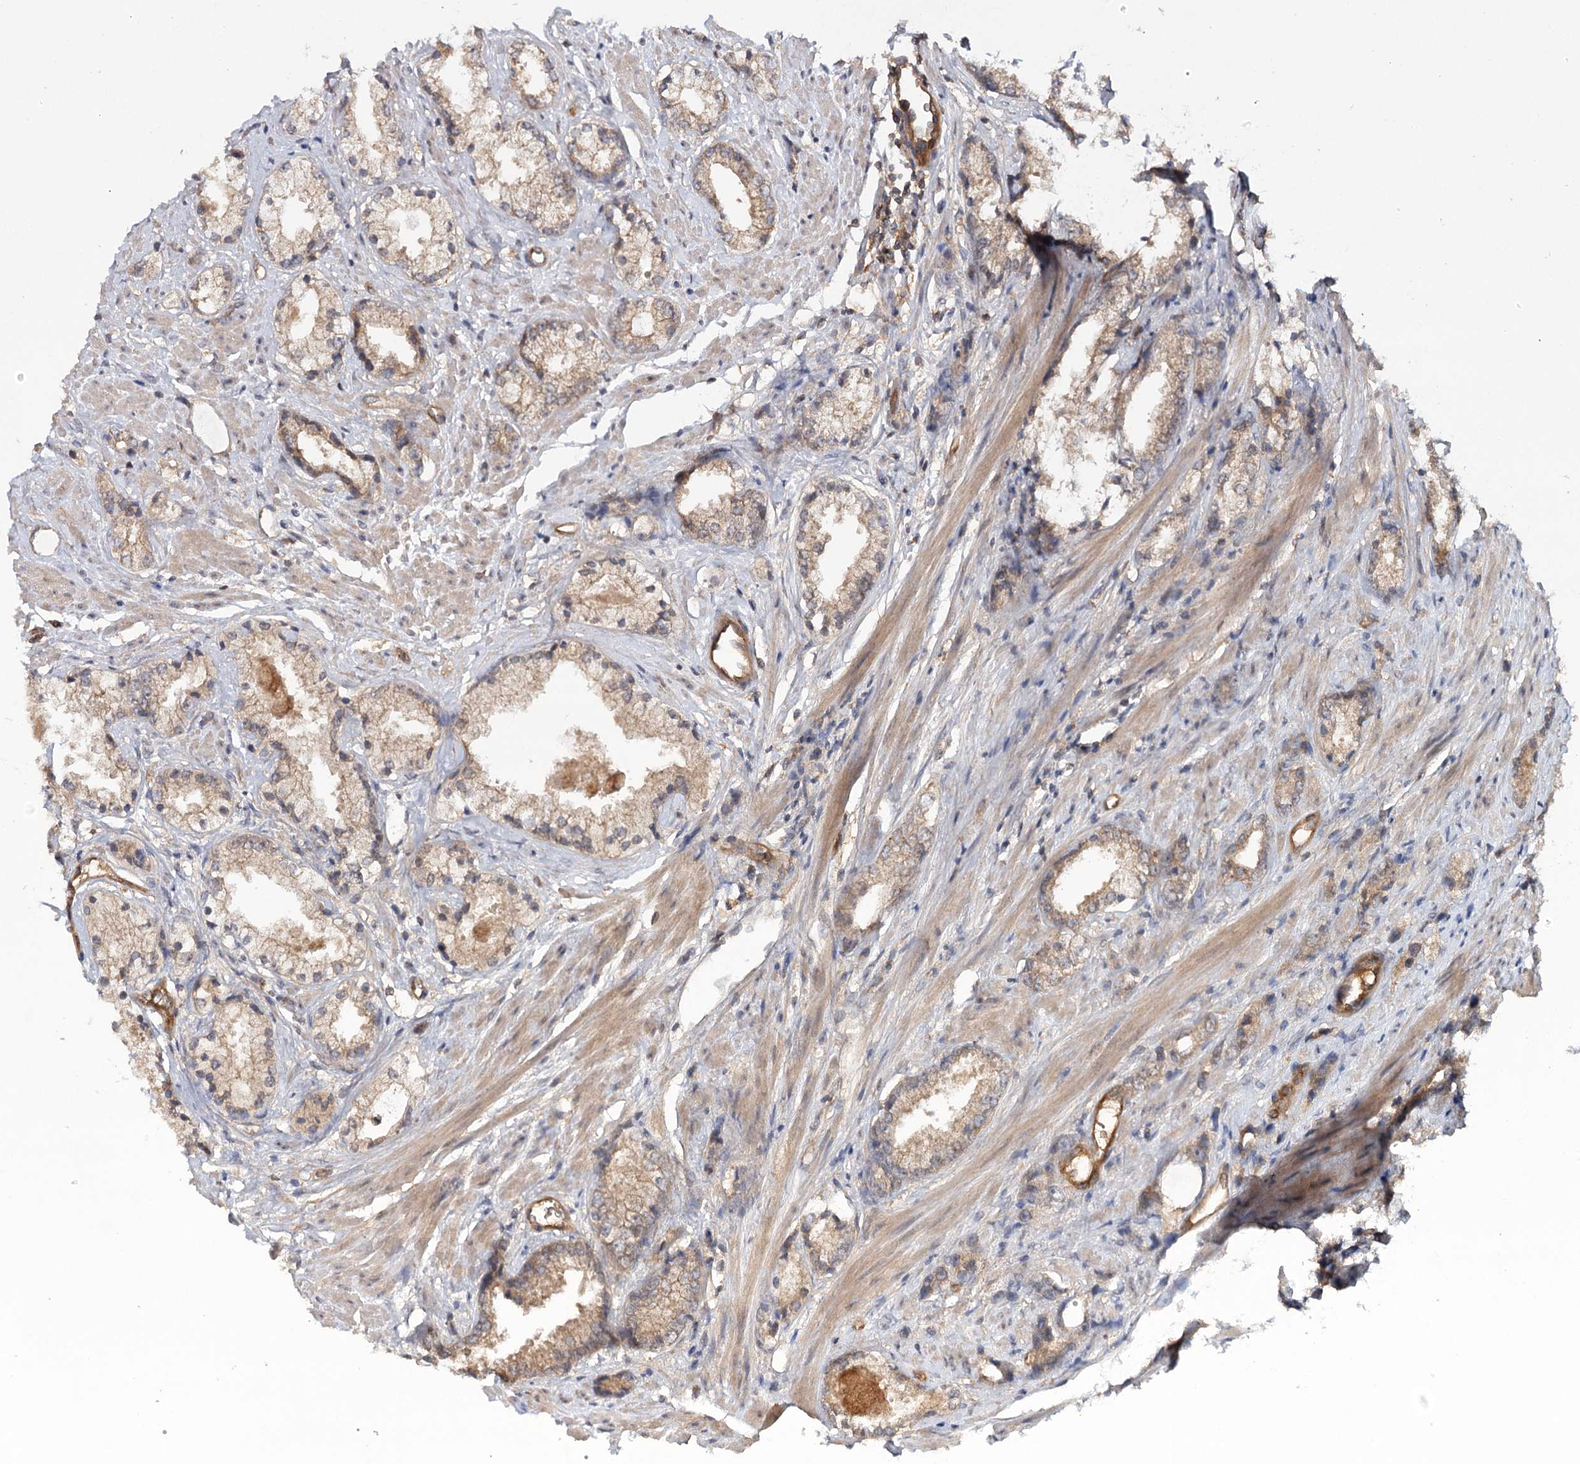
{"staining": {"intensity": "weak", "quantity": ">75%", "location": "cytoplasmic/membranous"}, "tissue": "prostate cancer", "cell_type": "Tumor cells", "image_type": "cancer", "snomed": [{"axis": "morphology", "description": "Adenocarcinoma, High grade"}, {"axis": "topography", "description": "Prostate"}], "caption": "Immunohistochemical staining of human prostate adenocarcinoma (high-grade) exhibits low levels of weak cytoplasmic/membranous staining in about >75% of tumor cells.", "gene": "BCR", "patient": {"sex": "male", "age": 66}}